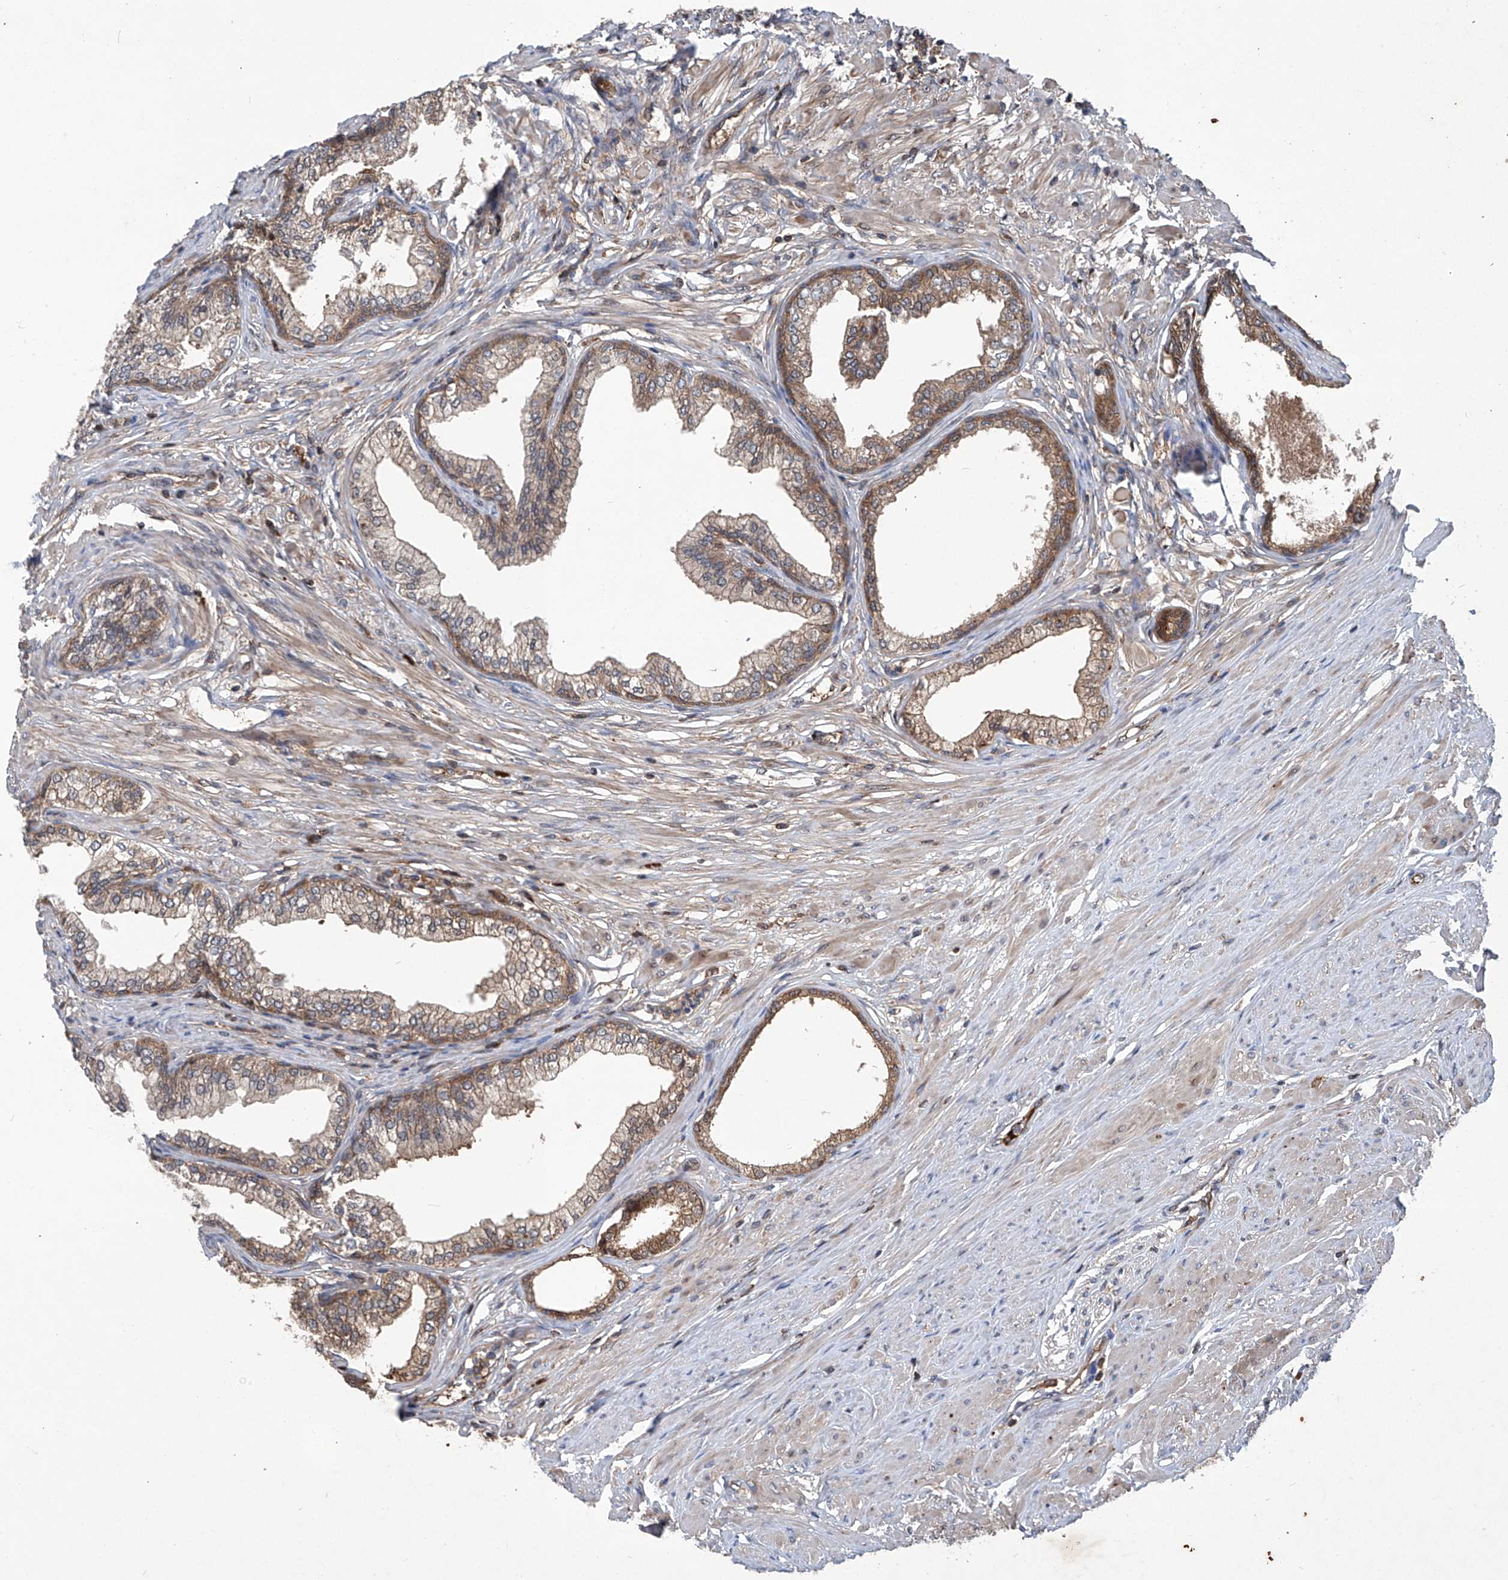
{"staining": {"intensity": "moderate", "quantity": ">75%", "location": "cytoplasmic/membranous"}, "tissue": "prostate", "cell_type": "Glandular cells", "image_type": "normal", "snomed": [{"axis": "morphology", "description": "Normal tissue, NOS"}, {"axis": "morphology", "description": "Urothelial carcinoma, Low grade"}, {"axis": "topography", "description": "Urinary bladder"}, {"axis": "topography", "description": "Prostate"}], "caption": "Immunohistochemistry (DAB (3,3'-diaminobenzidine)) staining of benign human prostate shows moderate cytoplasmic/membranous protein staining in approximately >75% of glandular cells.", "gene": "ASCC3", "patient": {"sex": "male", "age": 60}}